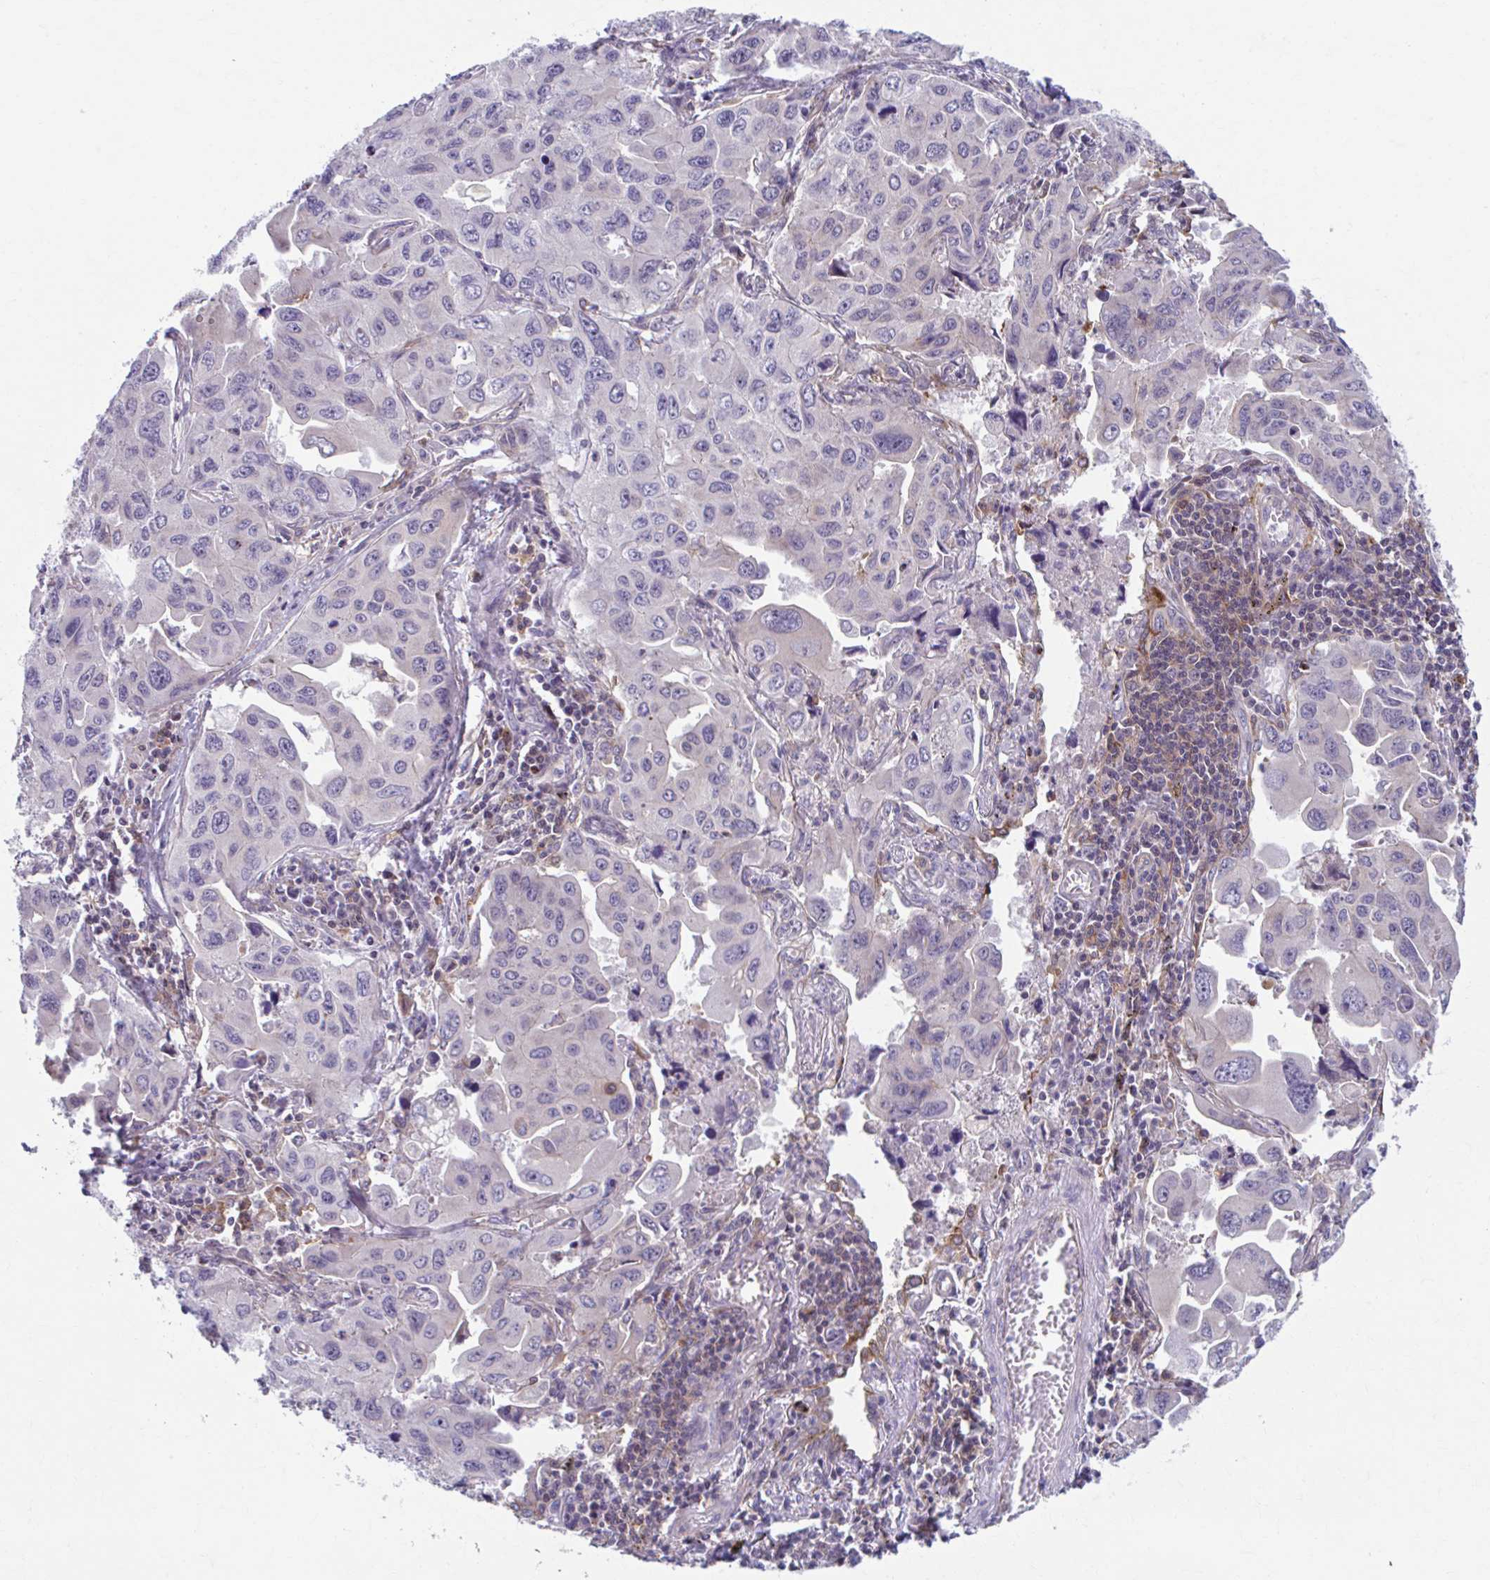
{"staining": {"intensity": "negative", "quantity": "none", "location": "none"}, "tissue": "lung cancer", "cell_type": "Tumor cells", "image_type": "cancer", "snomed": [{"axis": "morphology", "description": "Adenocarcinoma, NOS"}, {"axis": "topography", "description": "Lung"}], "caption": "A high-resolution histopathology image shows immunohistochemistry staining of lung adenocarcinoma, which exhibits no significant positivity in tumor cells.", "gene": "ADAT3", "patient": {"sex": "male", "age": 64}}